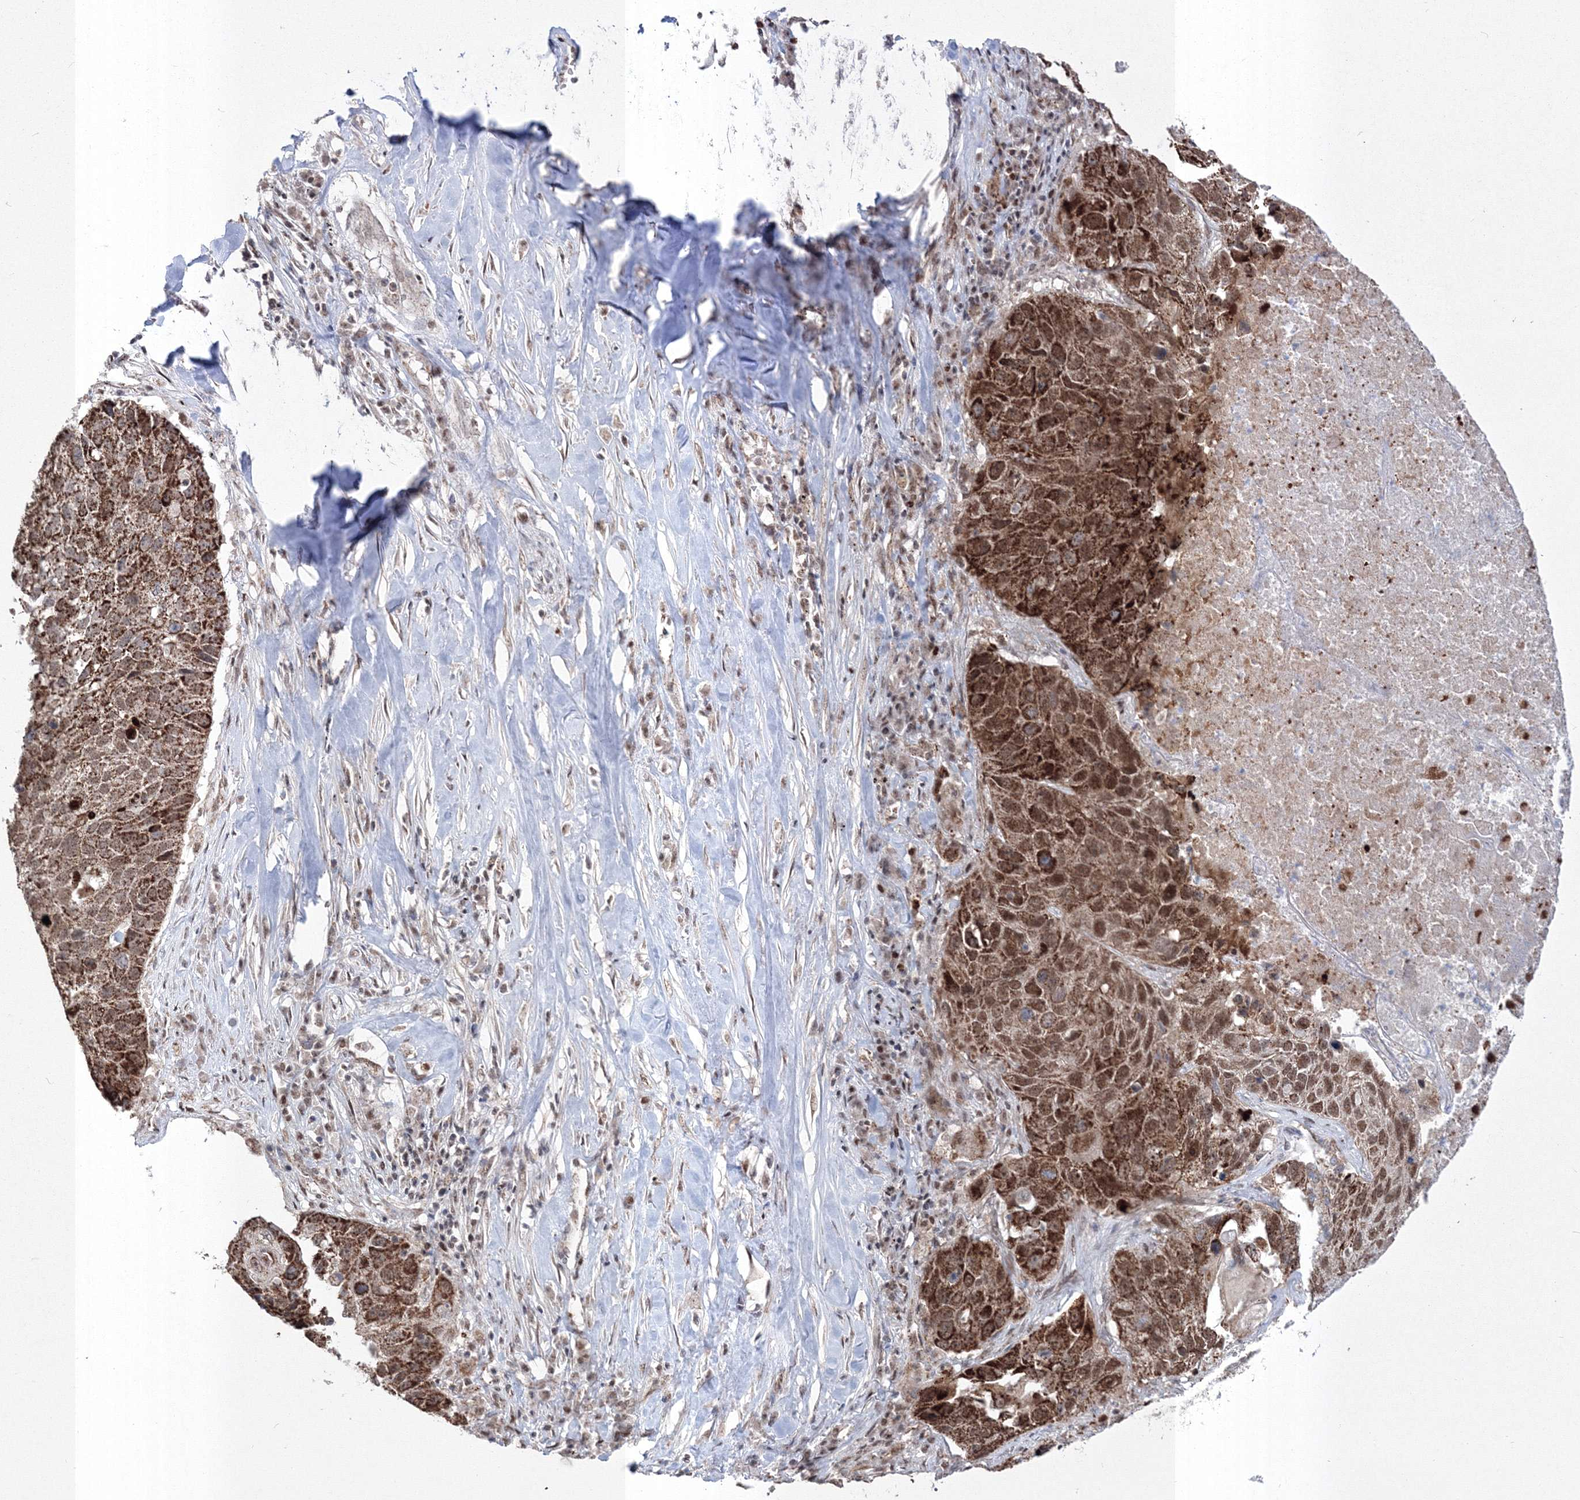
{"staining": {"intensity": "strong", "quantity": ">75%", "location": "cytoplasmic/membranous,nuclear"}, "tissue": "lung cancer", "cell_type": "Tumor cells", "image_type": "cancer", "snomed": [{"axis": "morphology", "description": "Squamous cell carcinoma, NOS"}, {"axis": "topography", "description": "Lung"}], "caption": "Approximately >75% of tumor cells in human lung cancer demonstrate strong cytoplasmic/membranous and nuclear protein expression as visualized by brown immunohistochemical staining.", "gene": "GRSF1", "patient": {"sex": "male", "age": 61}}